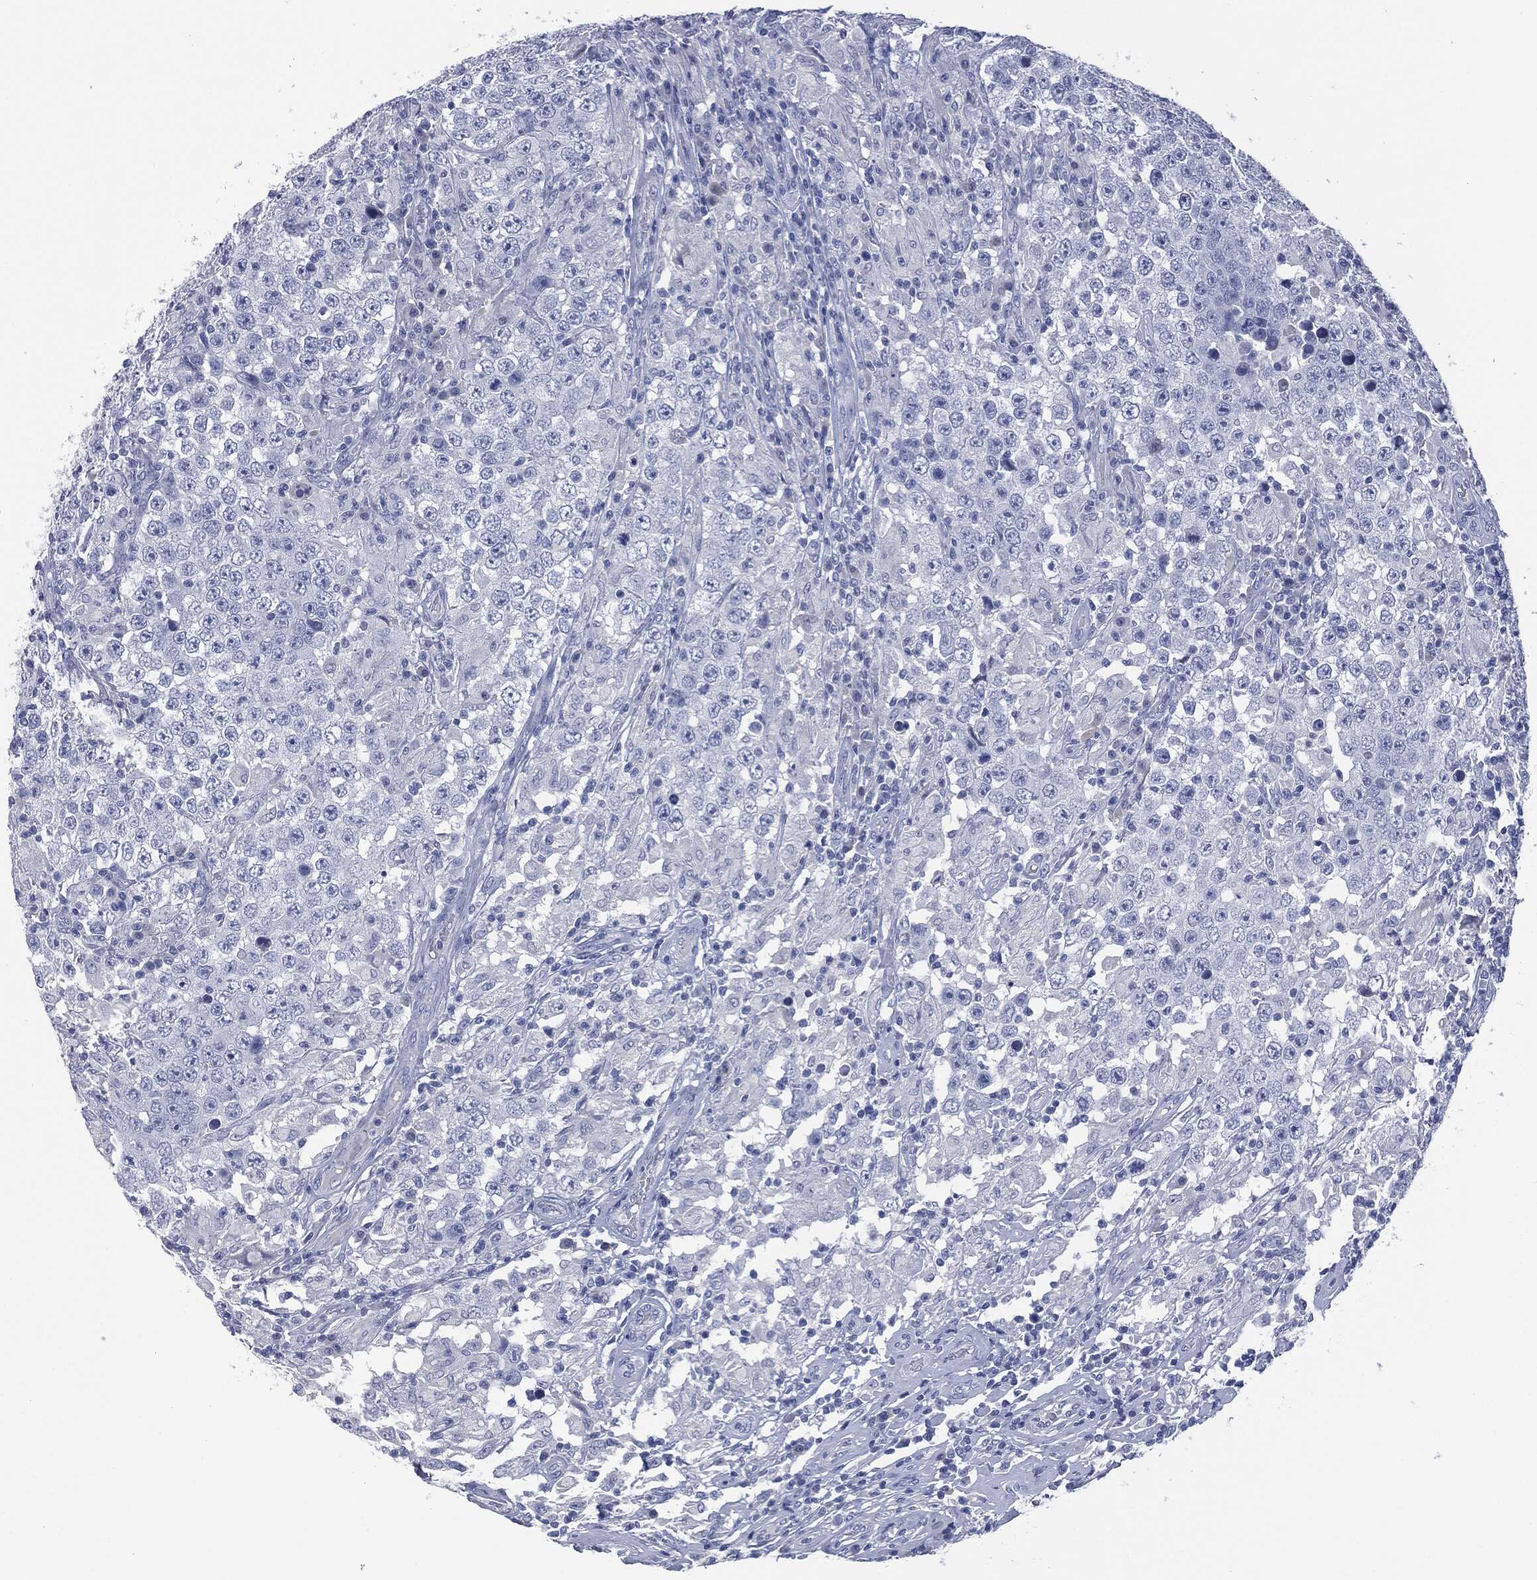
{"staining": {"intensity": "negative", "quantity": "none", "location": "none"}, "tissue": "testis cancer", "cell_type": "Tumor cells", "image_type": "cancer", "snomed": [{"axis": "morphology", "description": "Seminoma, NOS"}, {"axis": "morphology", "description": "Carcinoma, Embryonal, NOS"}, {"axis": "topography", "description": "Testis"}], "caption": "A high-resolution micrograph shows immunohistochemistry (IHC) staining of testis cancer (embryonal carcinoma), which shows no significant expression in tumor cells.", "gene": "MUC16", "patient": {"sex": "male", "age": 41}}